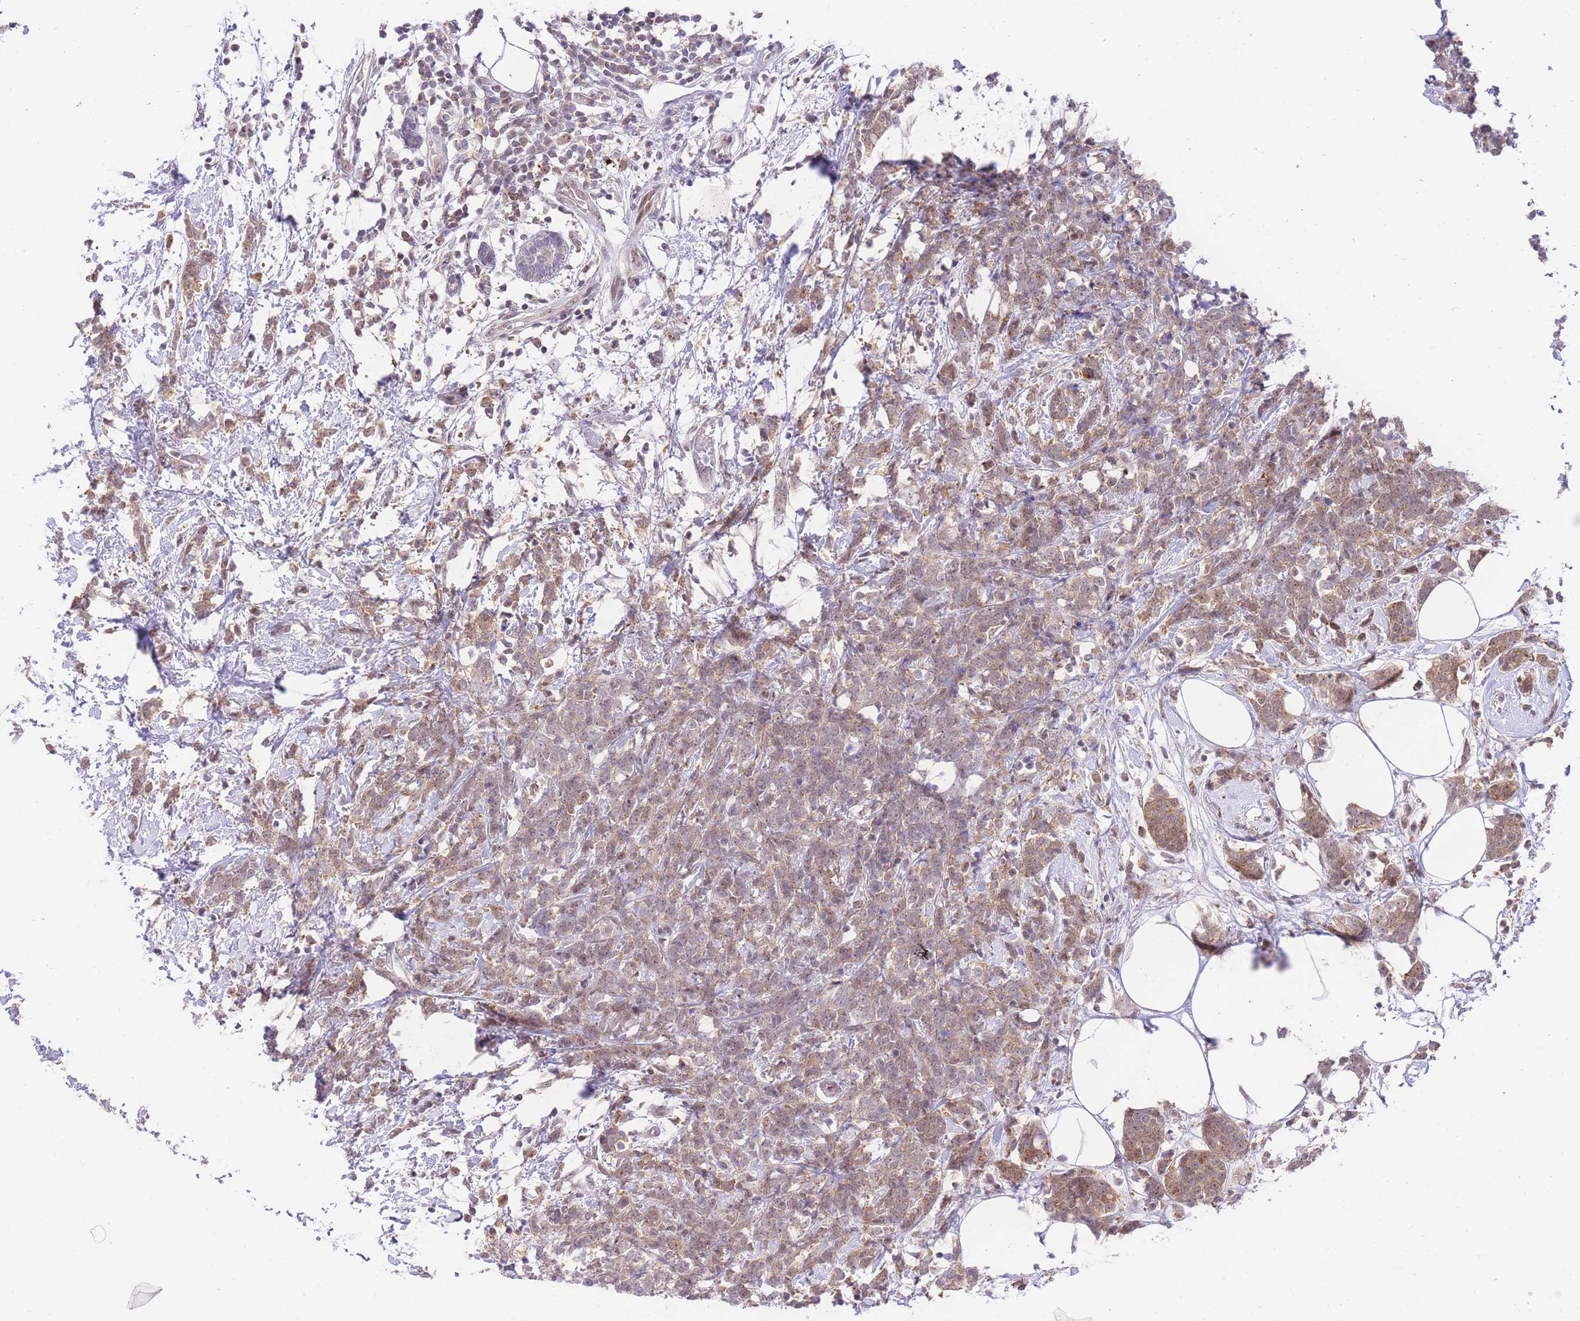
{"staining": {"intensity": "weak", "quantity": ">75%", "location": "cytoplasmic/membranous"}, "tissue": "breast cancer", "cell_type": "Tumor cells", "image_type": "cancer", "snomed": [{"axis": "morphology", "description": "Lobular carcinoma"}, {"axis": "topography", "description": "Breast"}], "caption": "Immunohistochemistry (DAB) staining of human breast cancer displays weak cytoplasmic/membranous protein expression in approximately >75% of tumor cells.", "gene": "STK39", "patient": {"sex": "female", "age": 58}}